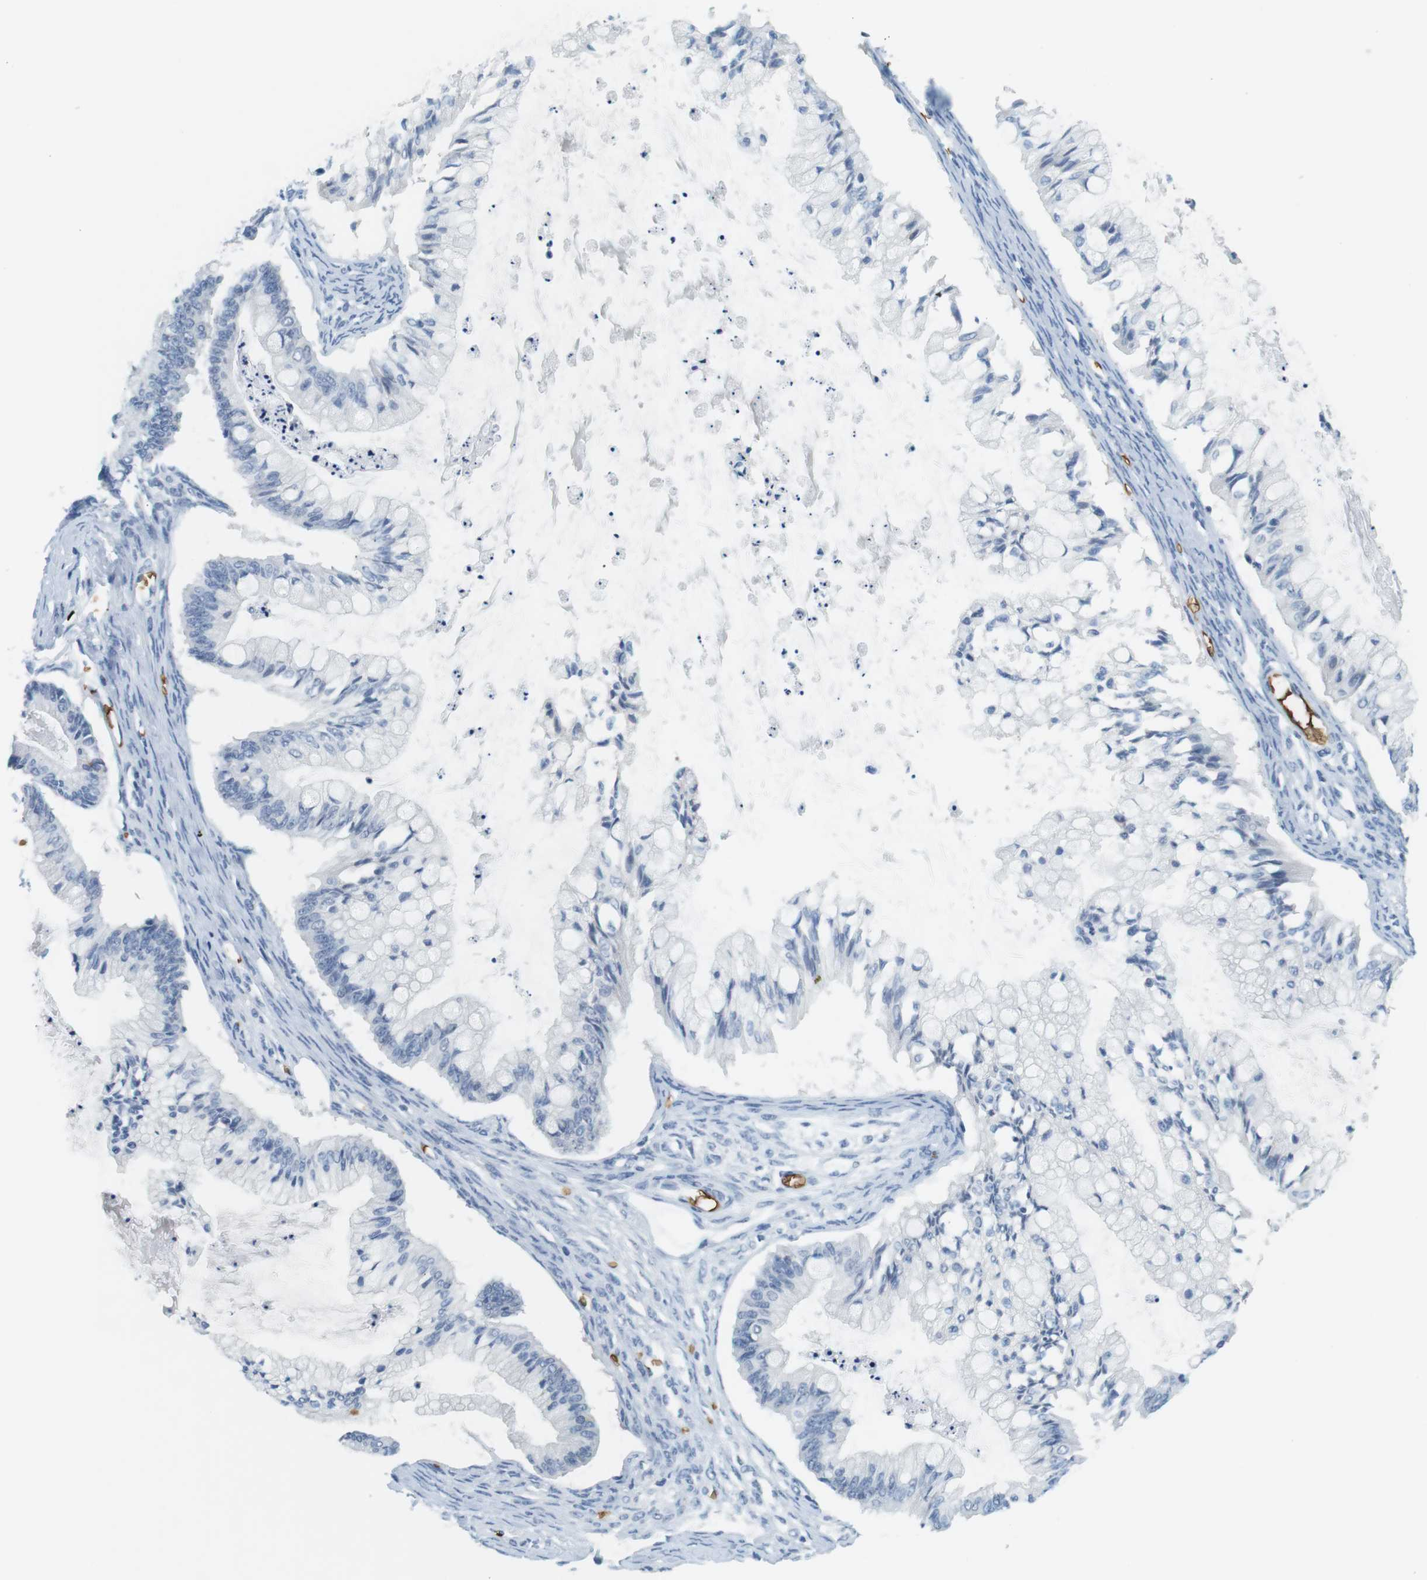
{"staining": {"intensity": "negative", "quantity": "none", "location": "none"}, "tissue": "ovarian cancer", "cell_type": "Tumor cells", "image_type": "cancer", "snomed": [{"axis": "morphology", "description": "Cystadenocarcinoma, mucinous, NOS"}, {"axis": "topography", "description": "Ovary"}], "caption": "IHC photomicrograph of human ovarian cancer stained for a protein (brown), which shows no expression in tumor cells. (DAB immunohistochemistry visualized using brightfield microscopy, high magnification).", "gene": "SLC4A1", "patient": {"sex": "female", "age": 57}}